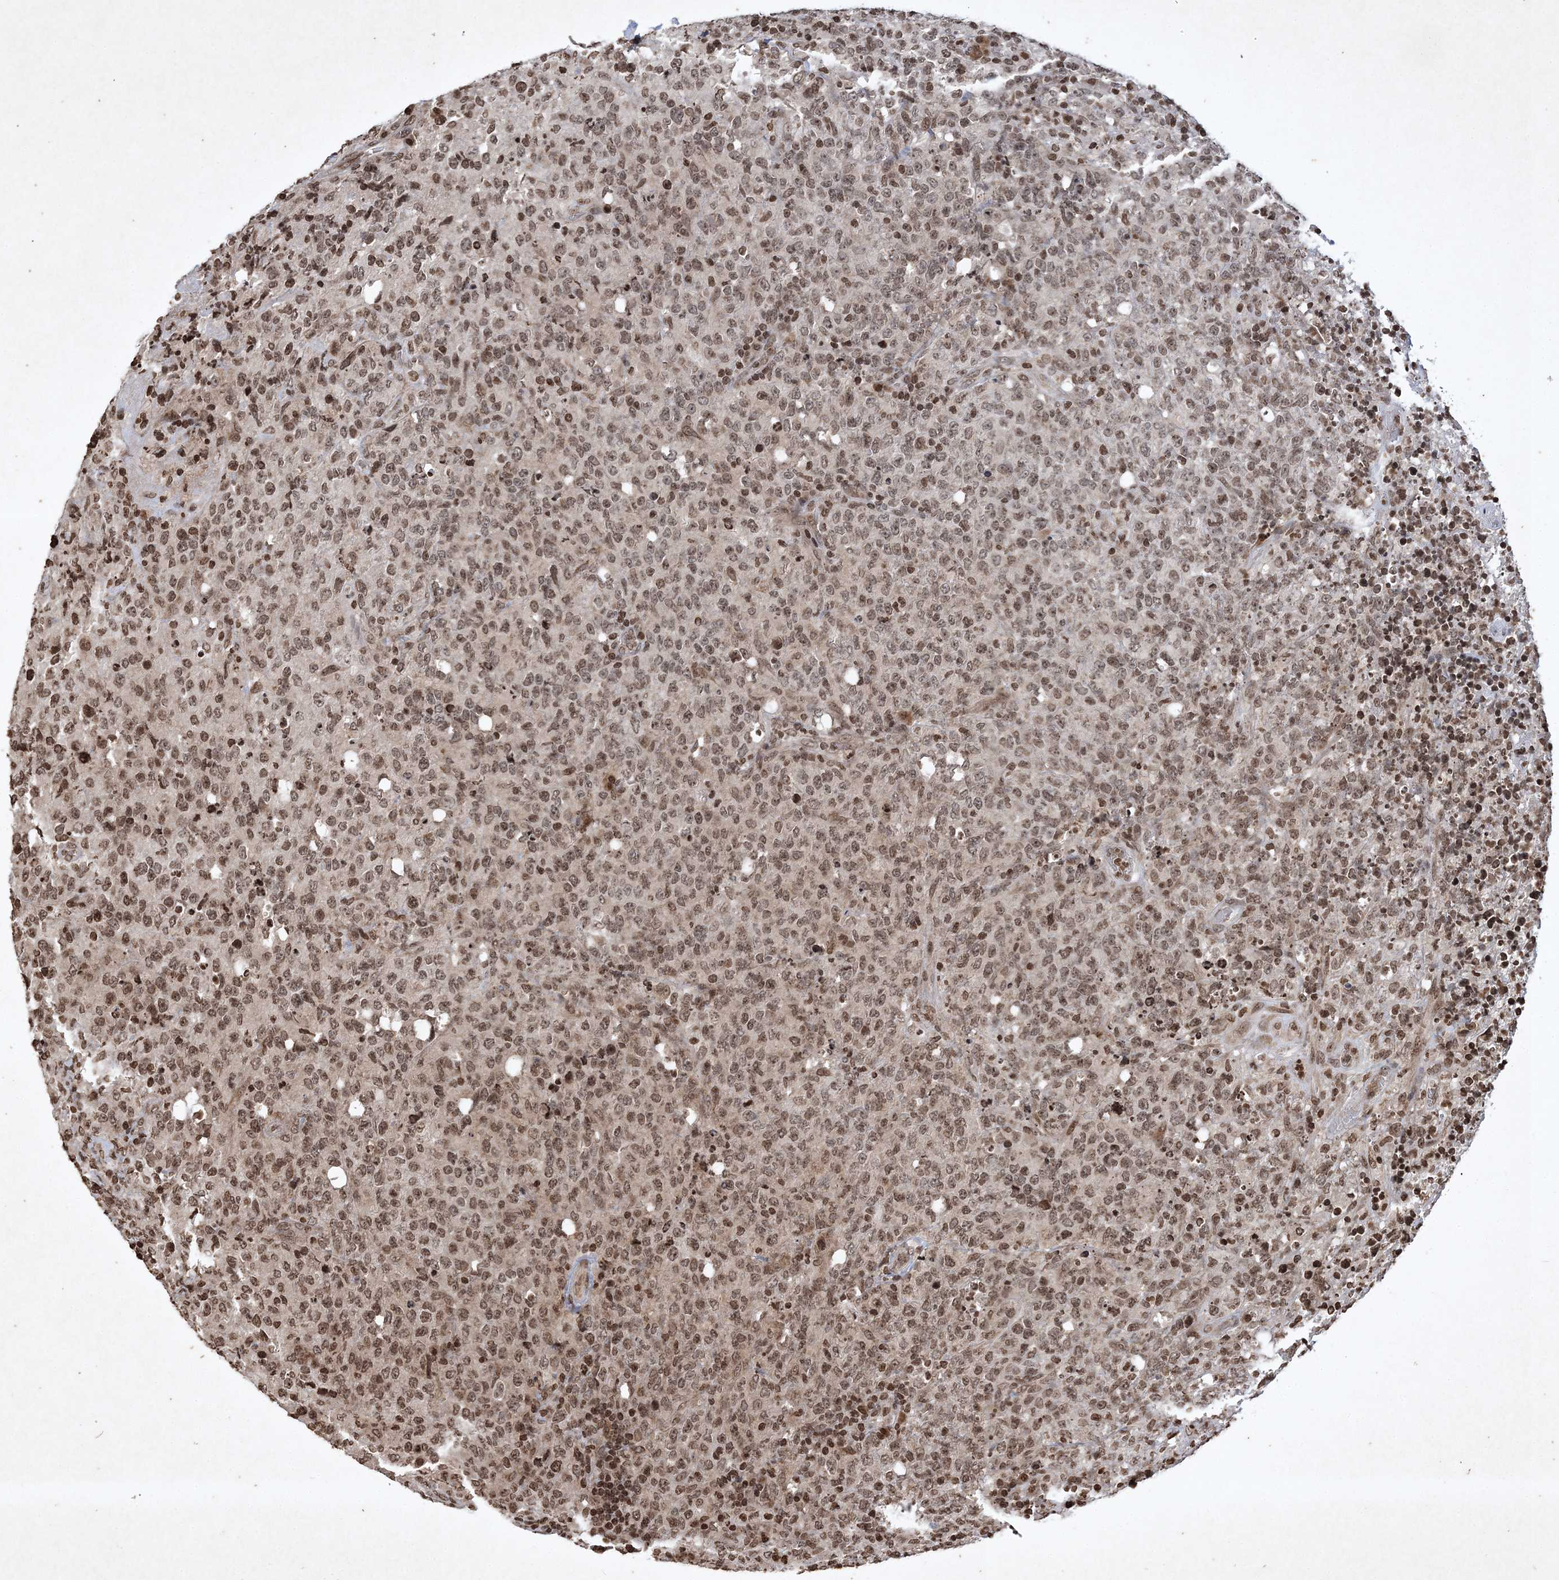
{"staining": {"intensity": "moderate", "quantity": ">75%", "location": "nuclear"}, "tissue": "lymphoma", "cell_type": "Tumor cells", "image_type": "cancer", "snomed": [{"axis": "morphology", "description": "Malignant lymphoma, non-Hodgkin's type, High grade"}, {"axis": "topography", "description": "Tonsil"}], "caption": "Moderate nuclear protein staining is identified in approximately >75% of tumor cells in lymphoma.", "gene": "NEDD9", "patient": {"sex": "female", "age": 36}}